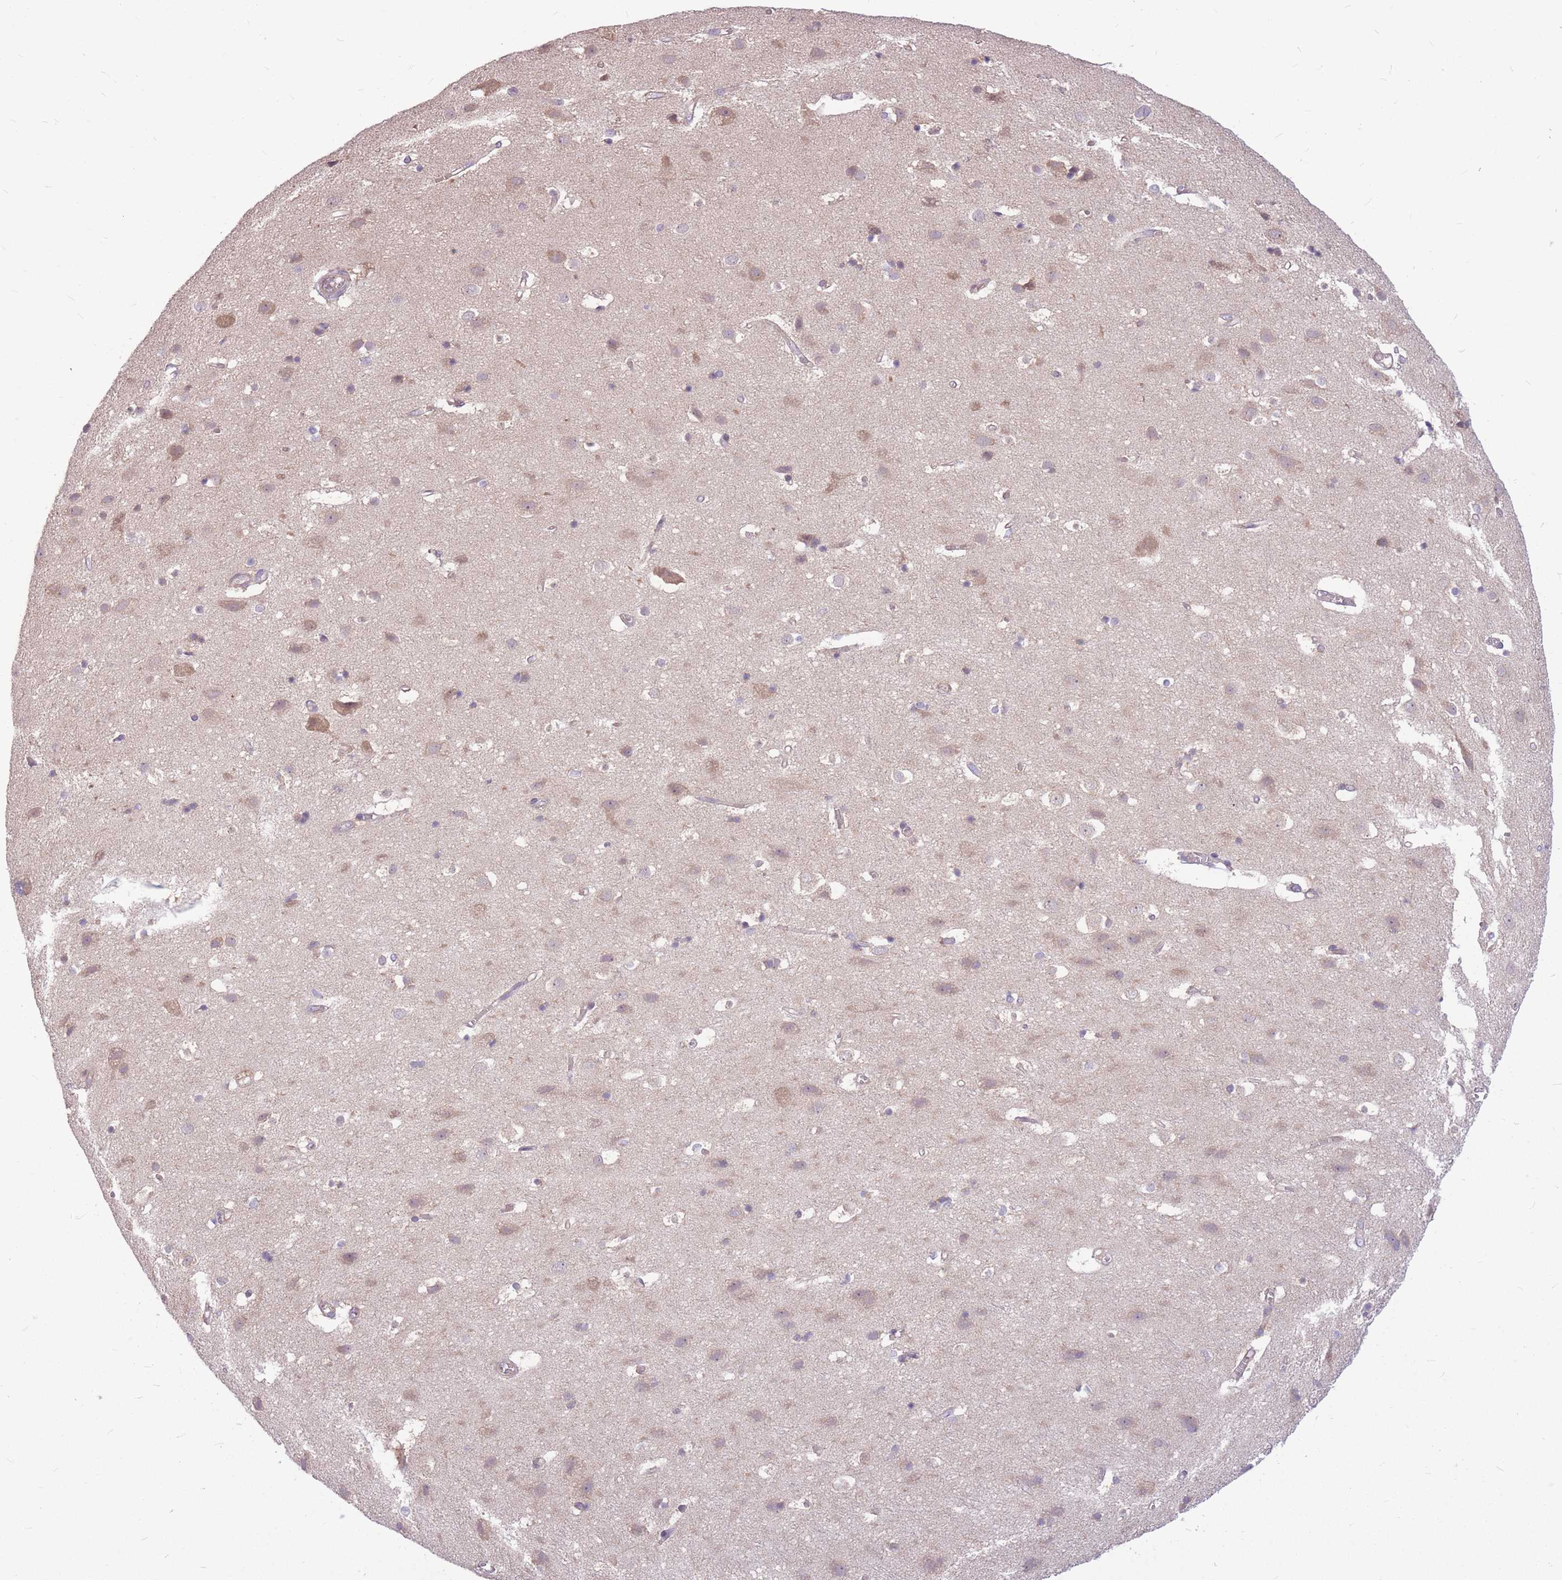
{"staining": {"intensity": "negative", "quantity": "none", "location": "none"}, "tissue": "cerebral cortex", "cell_type": "Endothelial cells", "image_type": "normal", "snomed": [{"axis": "morphology", "description": "Normal tissue, NOS"}, {"axis": "topography", "description": "Cerebral cortex"}], "caption": "Image shows no protein staining in endothelial cells of unremarkable cerebral cortex. (IHC, brightfield microscopy, high magnification).", "gene": "GMNN", "patient": {"sex": "male", "age": 54}}